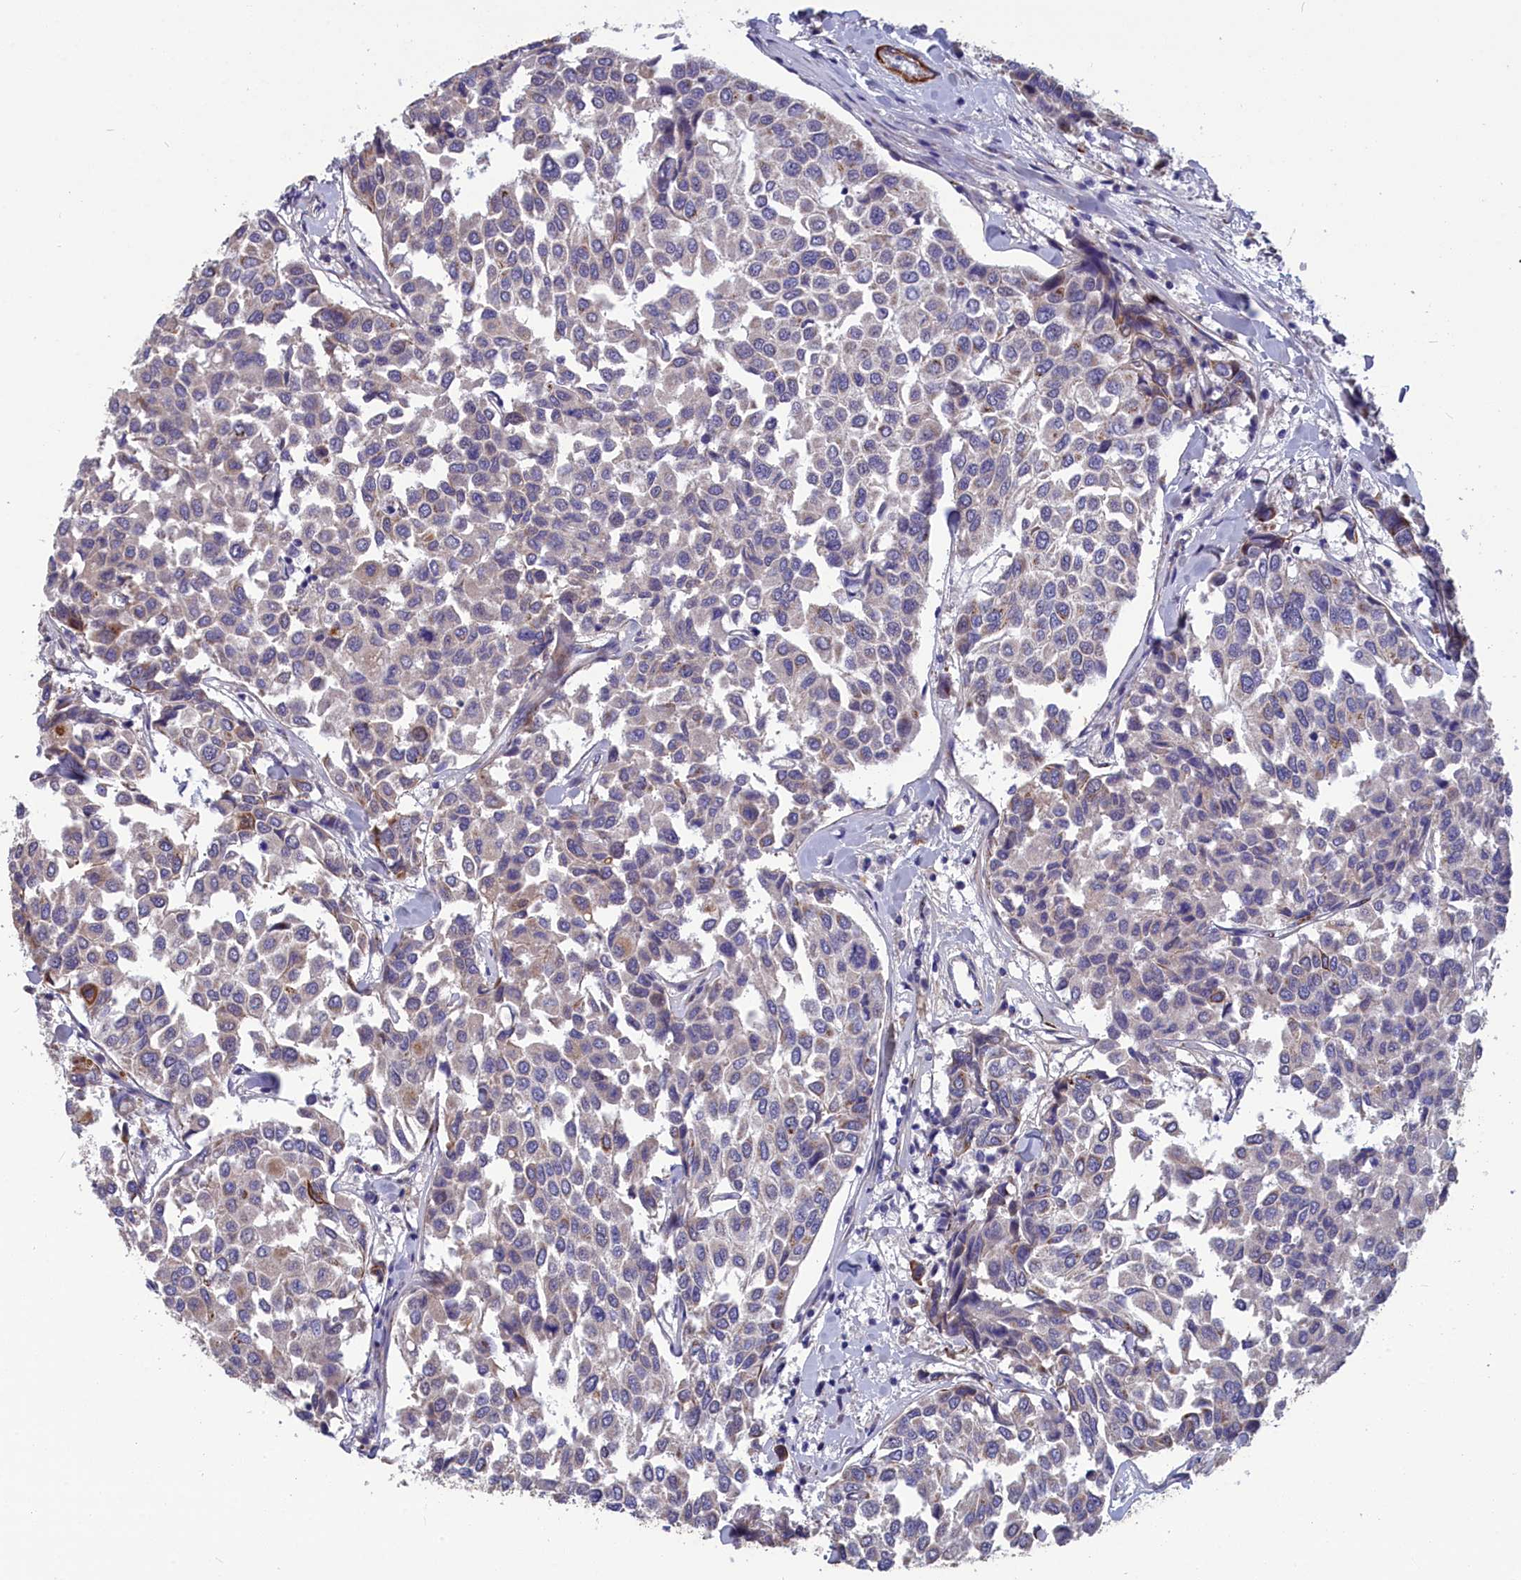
{"staining": {"intensity": "weak", "quantity": "<25%", "location": "cytoplasmic/membranous"}, "tissue": "breast cancer", "cell_type": "Tumor cells", "image_type": "cancer", "snomed": [{"axis": "morphology", "description": "Duct carcinoma"}, {"axis": "topography", "description": "Breast"}], "caption": "Immunohistochemical staining of breast invasive ductal carcinoma displays no significant staining in tumor cells.", "gene": "TUBGCP4", "patient": {"sex": "female", "age": 55}}